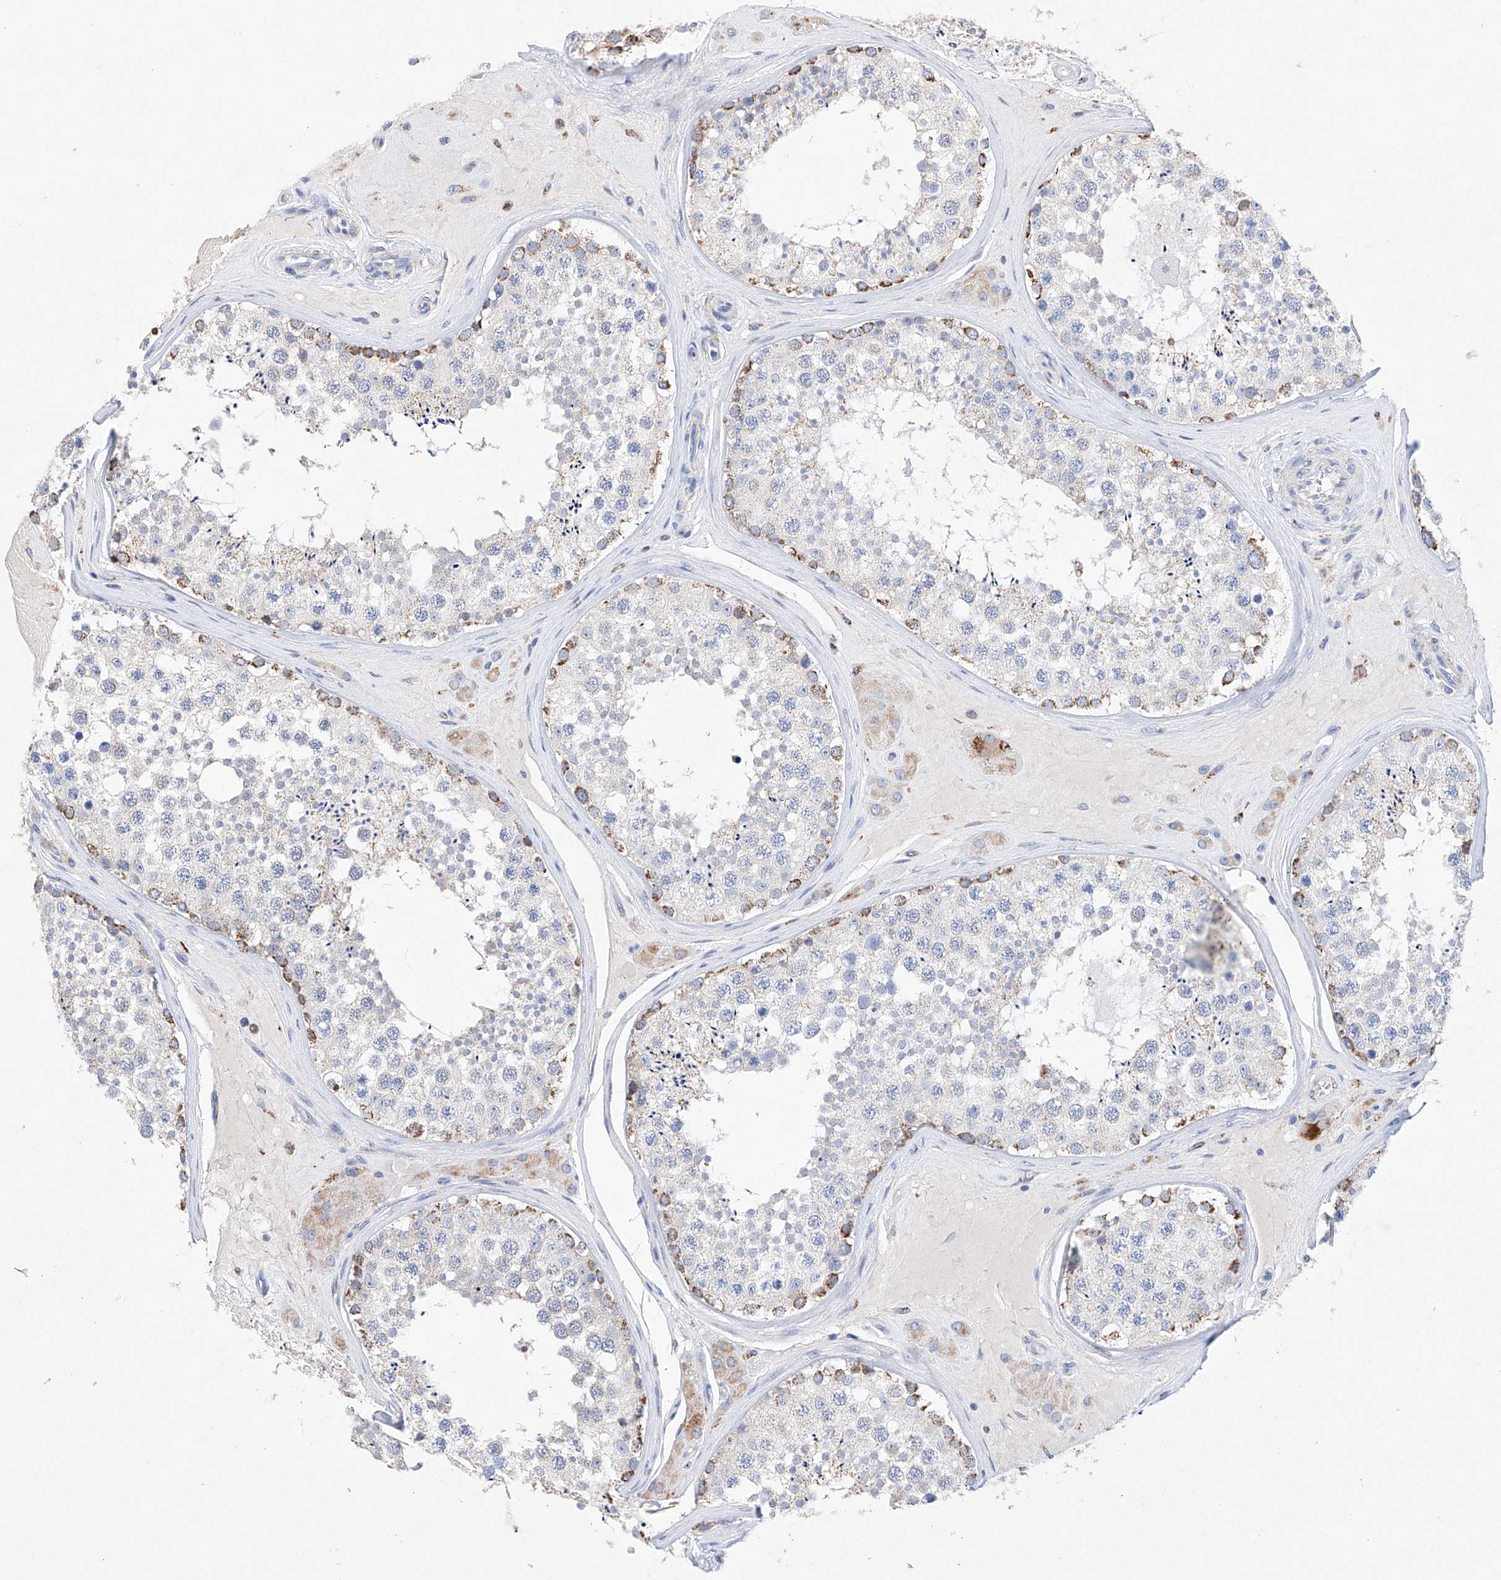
{"staining": {"intensity": "moderate", "quantity": "<25%", "location": "cytoplasmic/membranous"}, "tissue": "testis", "cell_type": "Cells in seminiferous ducts", "image_type": "normal", "snomed": [{"axis": "morphology", "description": "Normal tissue, NOS"}, {"axis": "topography", "description": "Testis"}], "caption": "Approximately <25% of cells in seminiferous ducts in benign testis display moderate cytoplasmic/membranous protein staining as visualized by brown immunohistochemical staining.", "gene": "NRROS", "patient": {"sex": "male", "age": 46}}